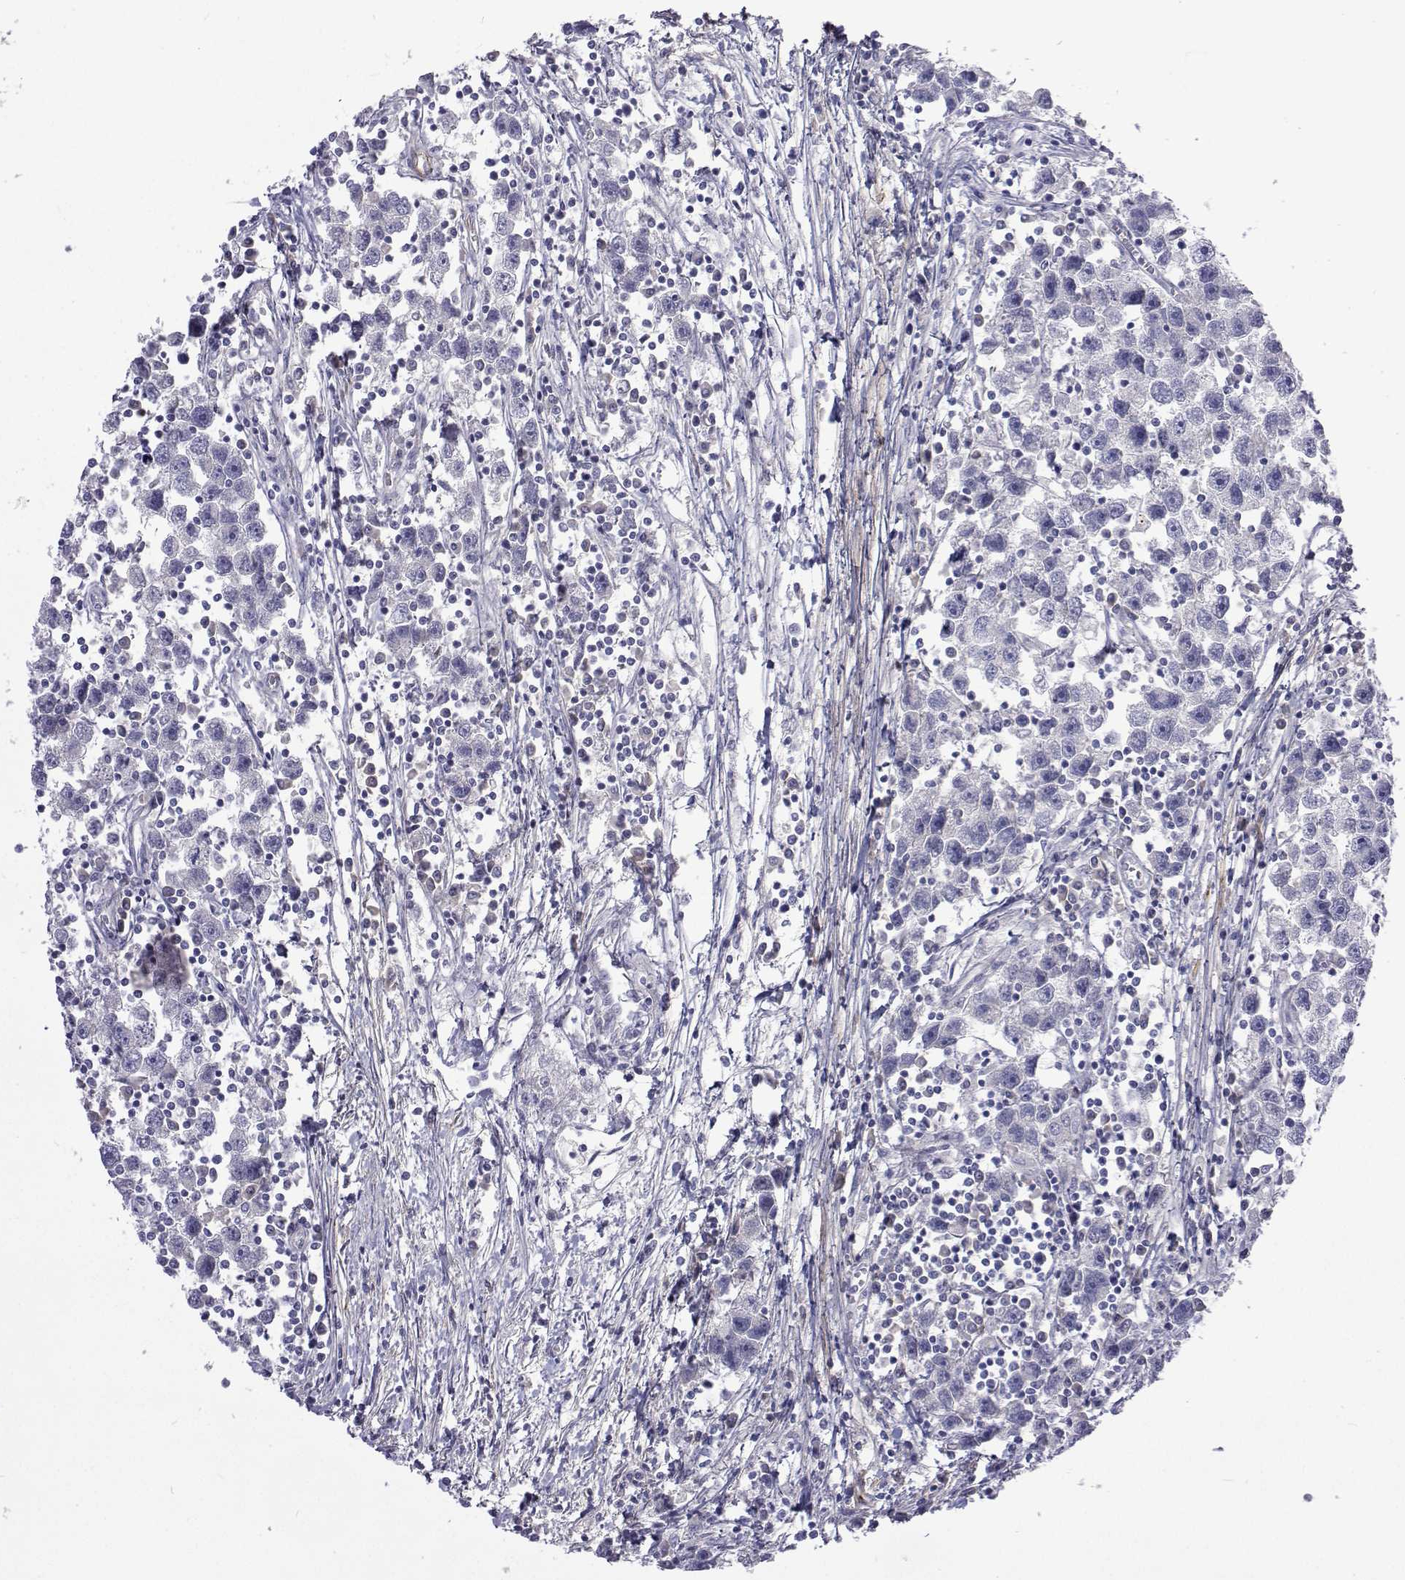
{"staining": {"intensity": "negative", "quantity": "none", "location": "none"}, "tissue": "testis cancer", "cell_type": "Tumor cells", "image_type": "cancer", "snomed": [{"axis": "morphology", "description": "Seminoma, NOS"}, {"axis": "topography", "description": "Testis"}], "caption": "A histopathology image of human testis seminoma is negative for staining in tumor cells. (Stains: DAB IHC with hematoxylin counter stain, Microscopy: brightfield microscopy at high magnification).", "gene": "NPR3", "patient": {"sex": "male", "age": 30}}